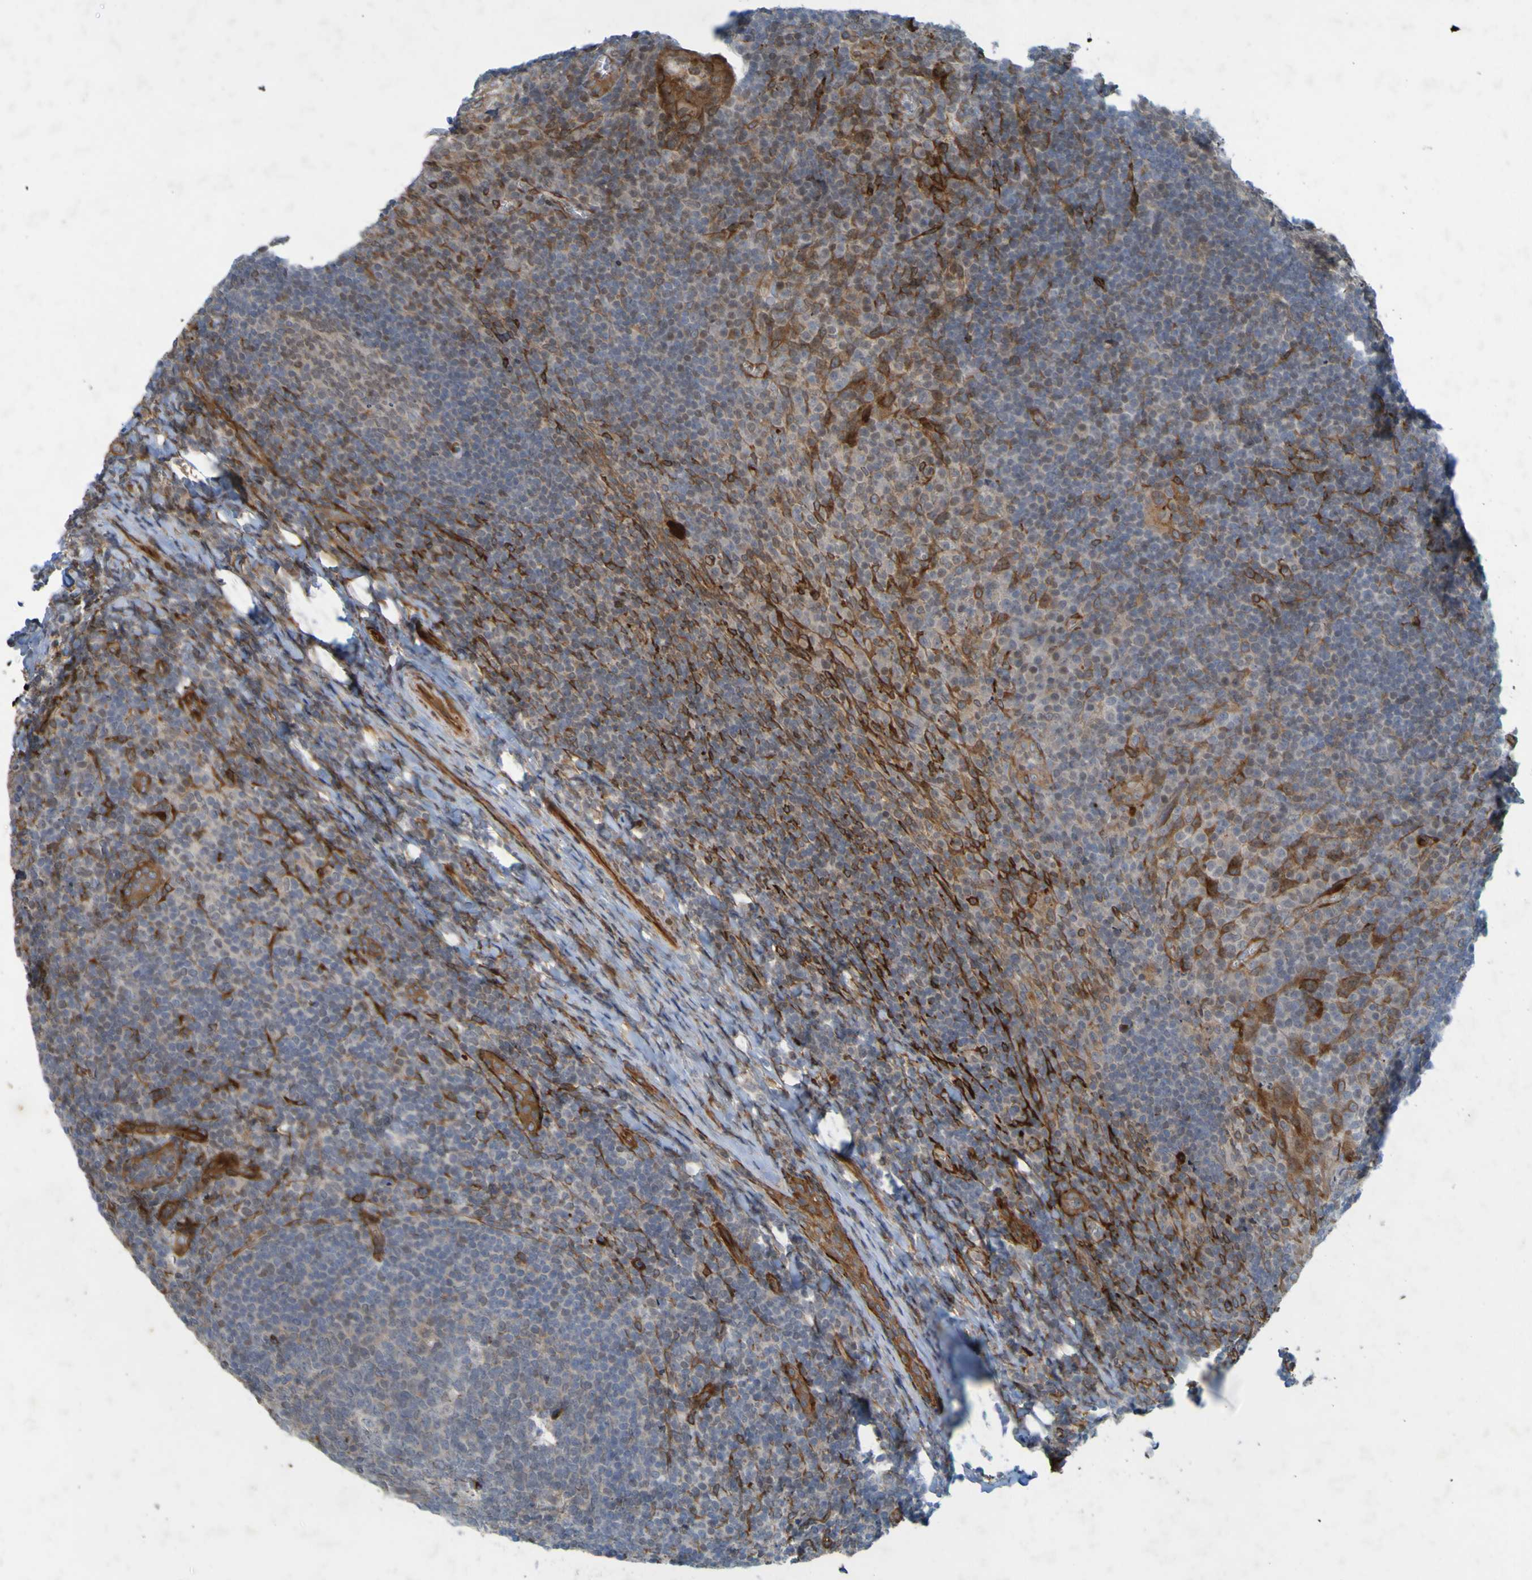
{"staining": {"intensity": "negative", "quantity": "none", "location": "none"}, "tissue": "tonsil", "cell_type": "Germinal center cells", "image_type": "normal", "snomed": [{"axis": "morphology", "description": "Normal tissue, NOS"}, {"axis": "topography", "description": "Tonsil"}], "caption": "The histopathology image exhibits no staining of germinal center cells in unremarkable tonsil.", "gene": "GUCY1A1", "patient": {"sex": "male", "age": 37}}